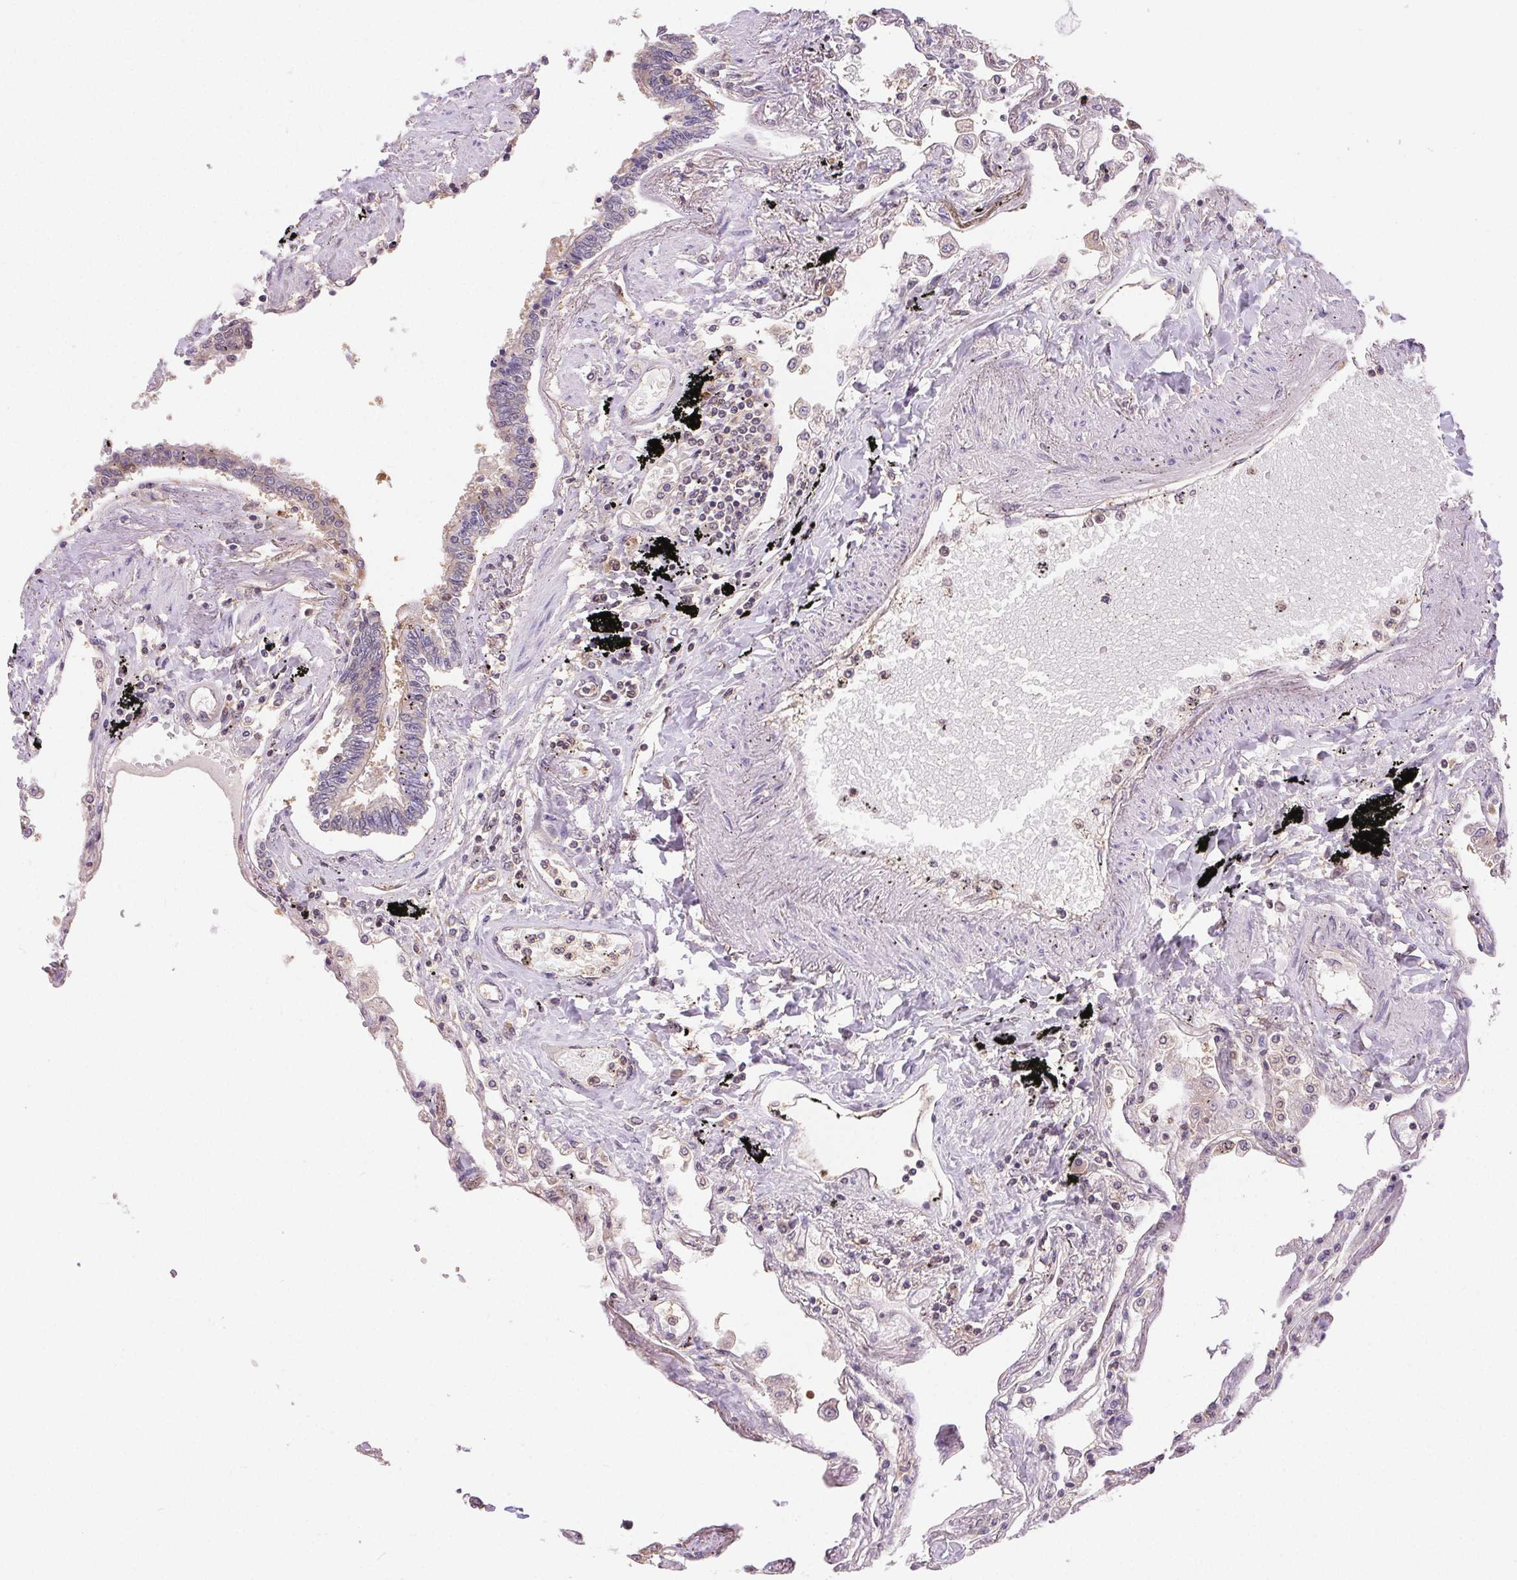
{"staining": {"intensity": "negative", "quantity": "none", "location": "none"}, "tissue": "lung", "cell_type": "Alveolar cells", "image_type": "normal", "snomed": [{"axis": "morphology", "description": "Normal tissue, NOS"}, {"axis": "morphology", "description": "Adenocarcinoma, NOS"}, {"axis": "topography", "description": "Cartilage tissue"}, {"axis": "topography", "description": "Lung"}], "caption": "Image shows no significant protein staining in alveolar cells of unremarkable lung.", "gene": "GDI1", "patient": {"sex": "female", "age": 67}}